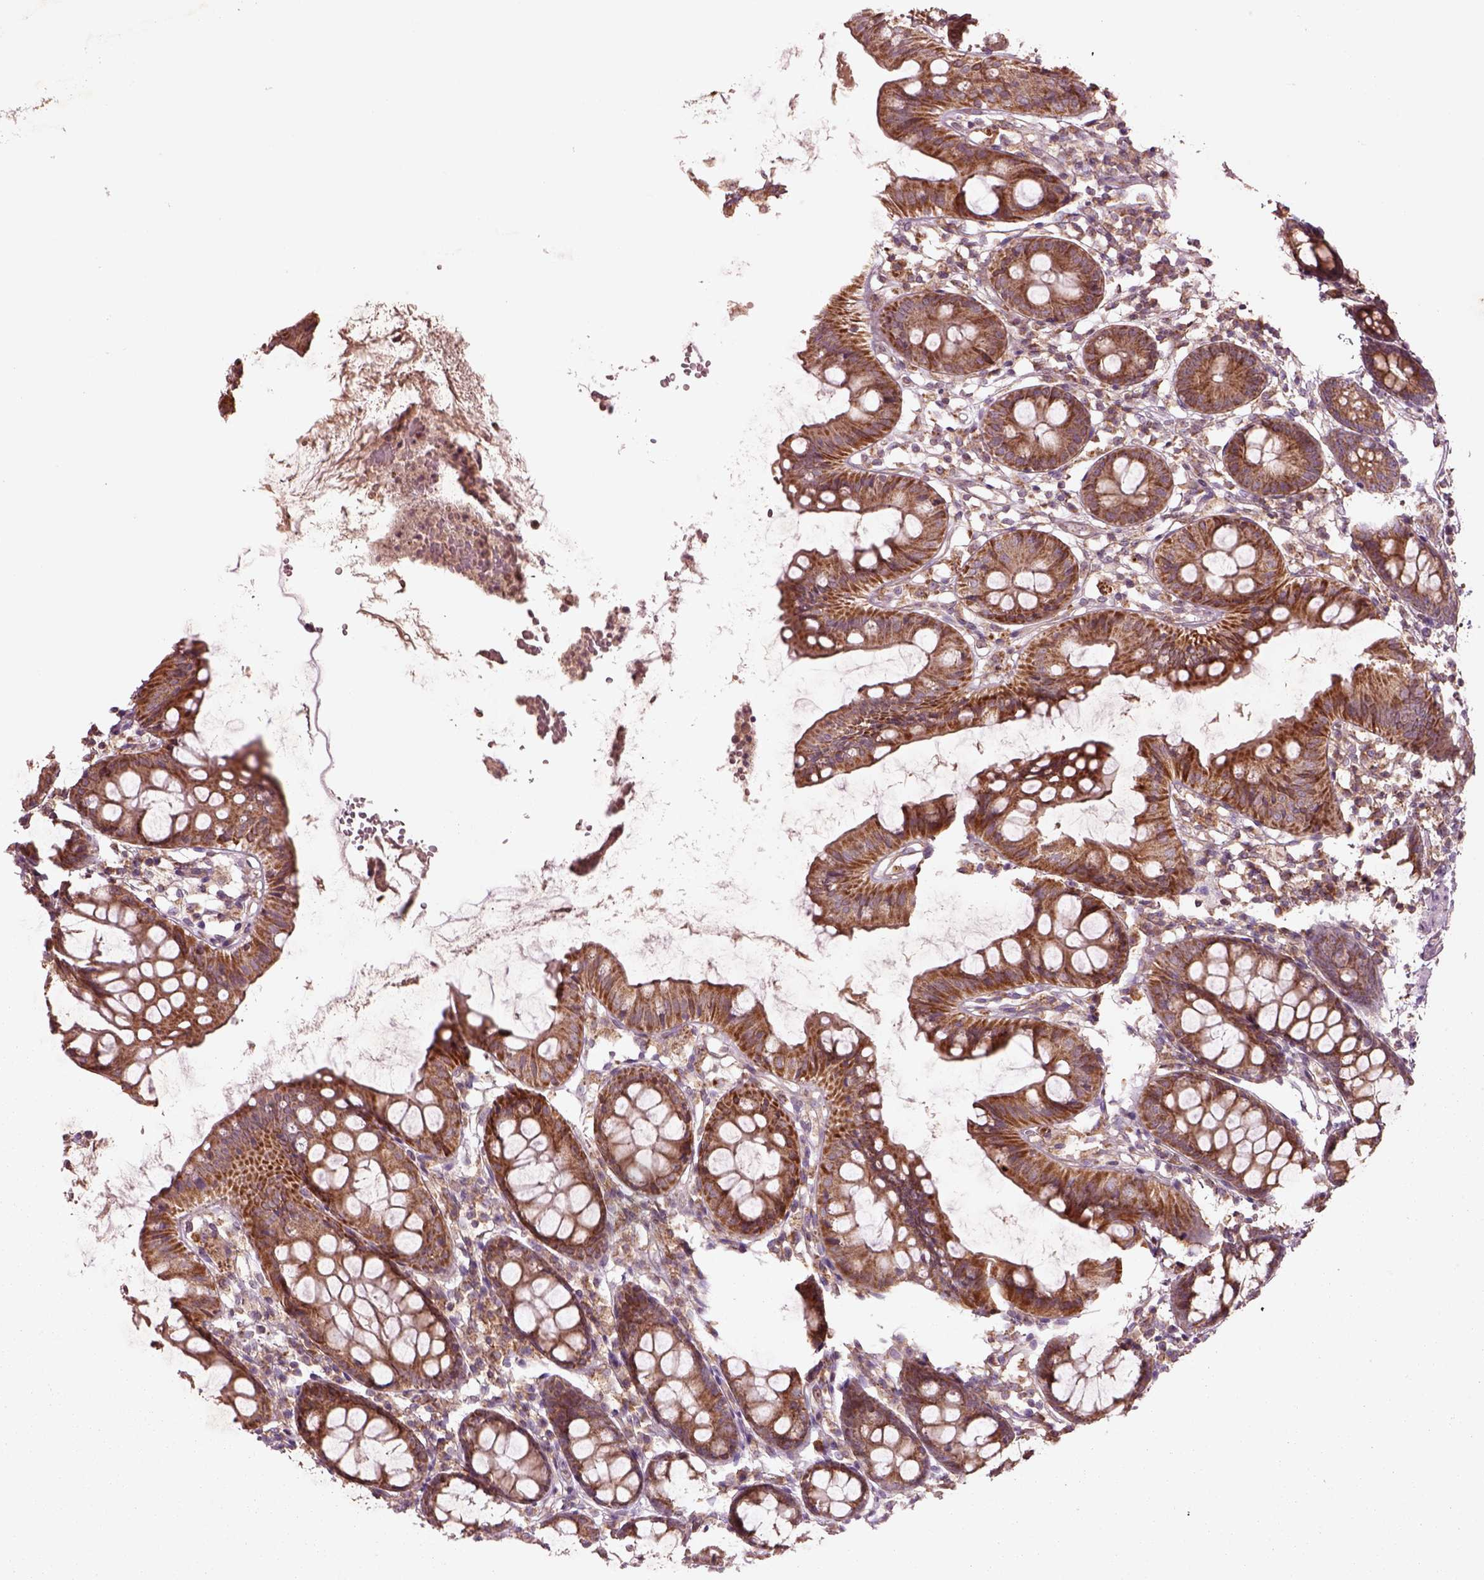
{"staining": {"intensity": "weak", "quantity": ">75%", "location": "cytoplasmic/membranous"}, "tissue": "colon", "cell_type": "Endothelial cells", "image_type": "normal", "snomed": [{"axis": "morphology", "description": "Normal tissue, NOS"}, {"axis": "topography", "description": "Colon"}], "caption": "Endothelial cells demonstrate weak cytoplasmic/membranous positivity in about >75% of cells in unremarkable colon.", "gene": "SLC25A31", "patient": {"sex": "female", "age": 84}}